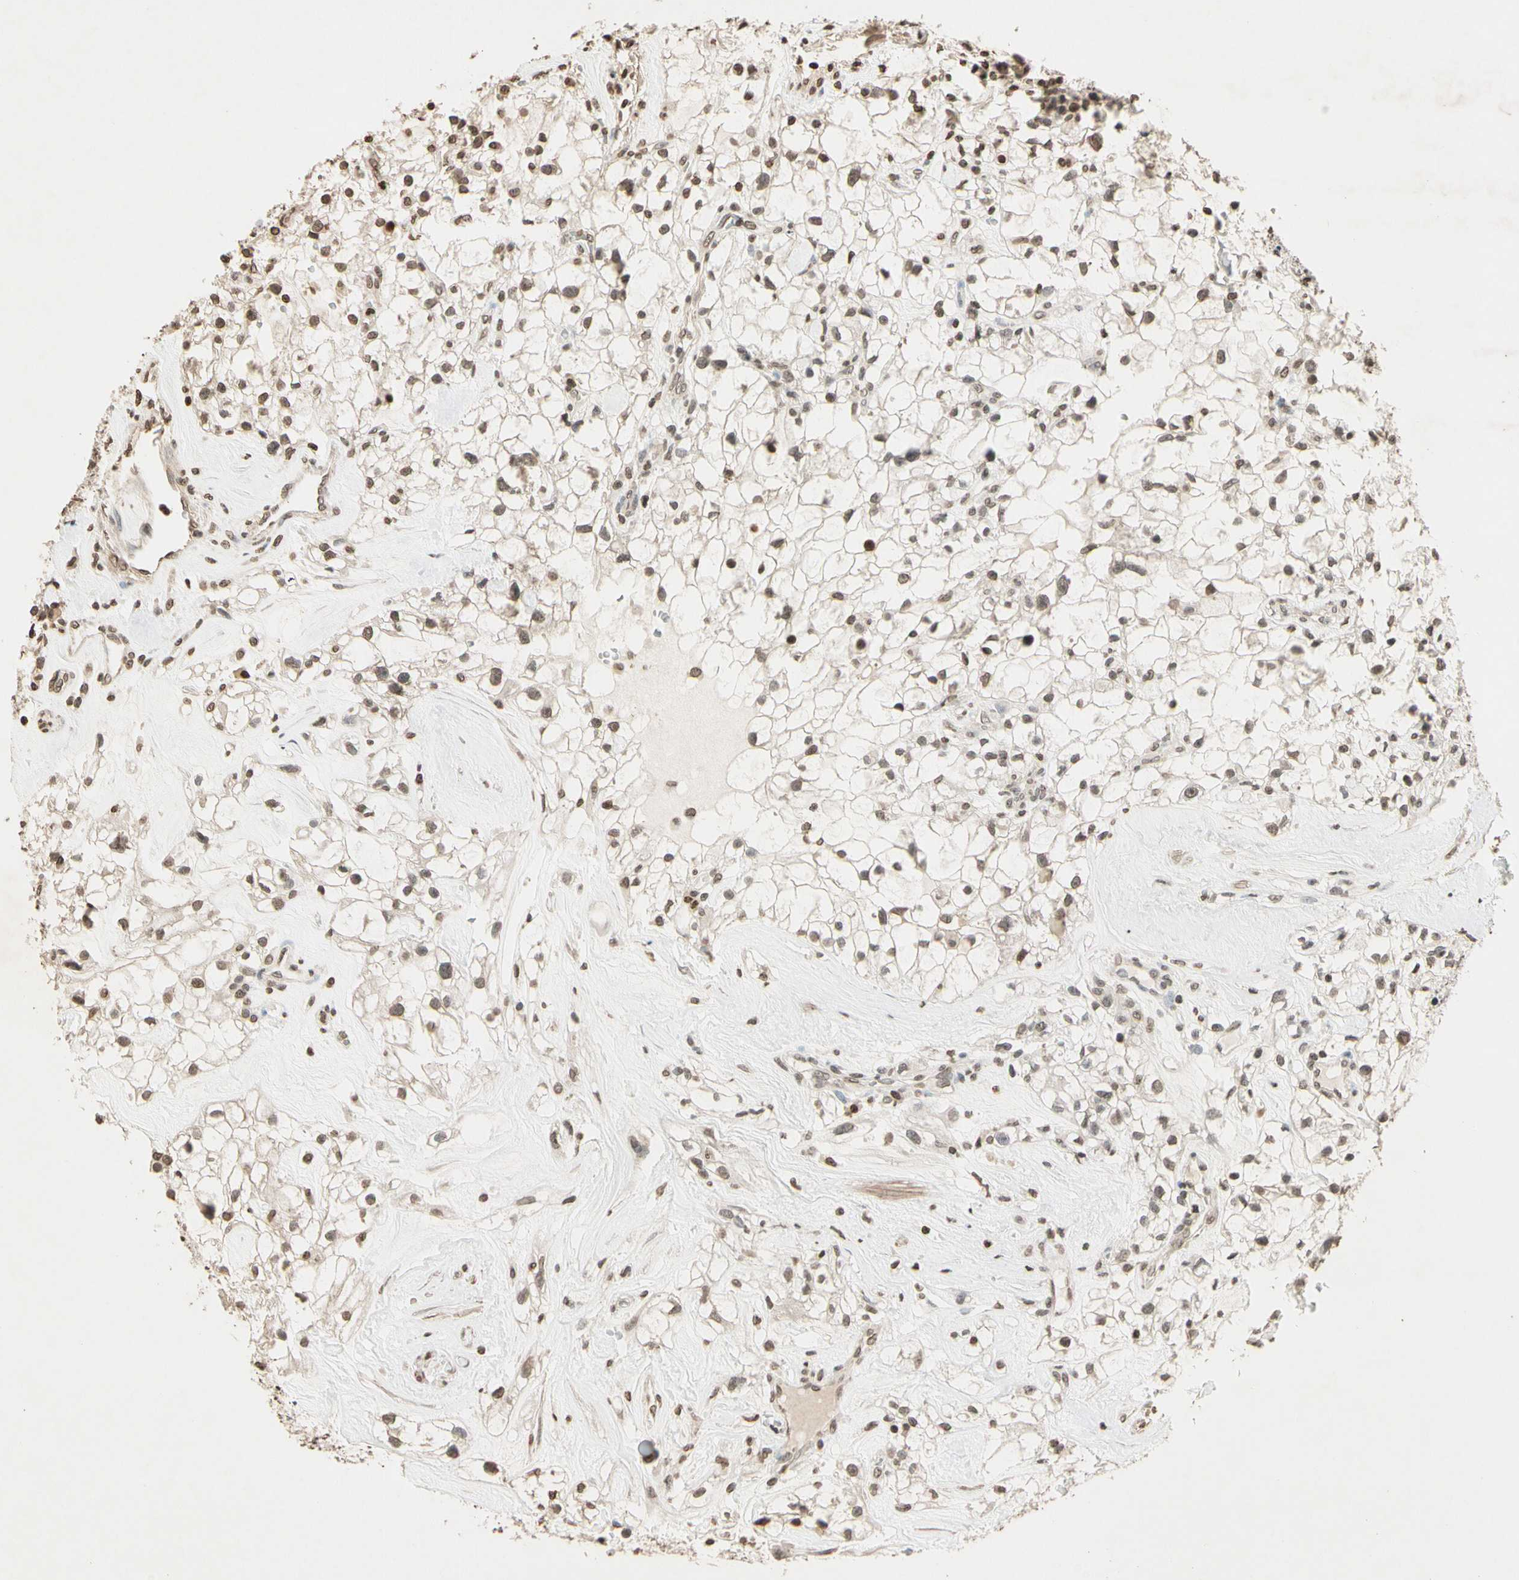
{"staining": {"intensity": "weak", "quantity": "25%-75%", "location": "nuclear"}, "tissue": "renal cancer", "cell_type": "Tumor cells", "image_type": "cancer", "snomed": [{"axis": "morphology", "description": "Adenocarcinoma, NOS"}, {"axis": "topography", "description": "Kidney"}], "caption": "Renal cancer (adenocarcinoma) was stained to show a protein in brown. There is low levels of weak nuclear positivity in about 25%-75% of tumor cells. The protein of interest is stained brown, and the nuclei are stained in blue (DAB IHC with brightfield microscopy, high magnification).", "gene": "TOP1", "patient": {"sex": "female", "age": 60}}